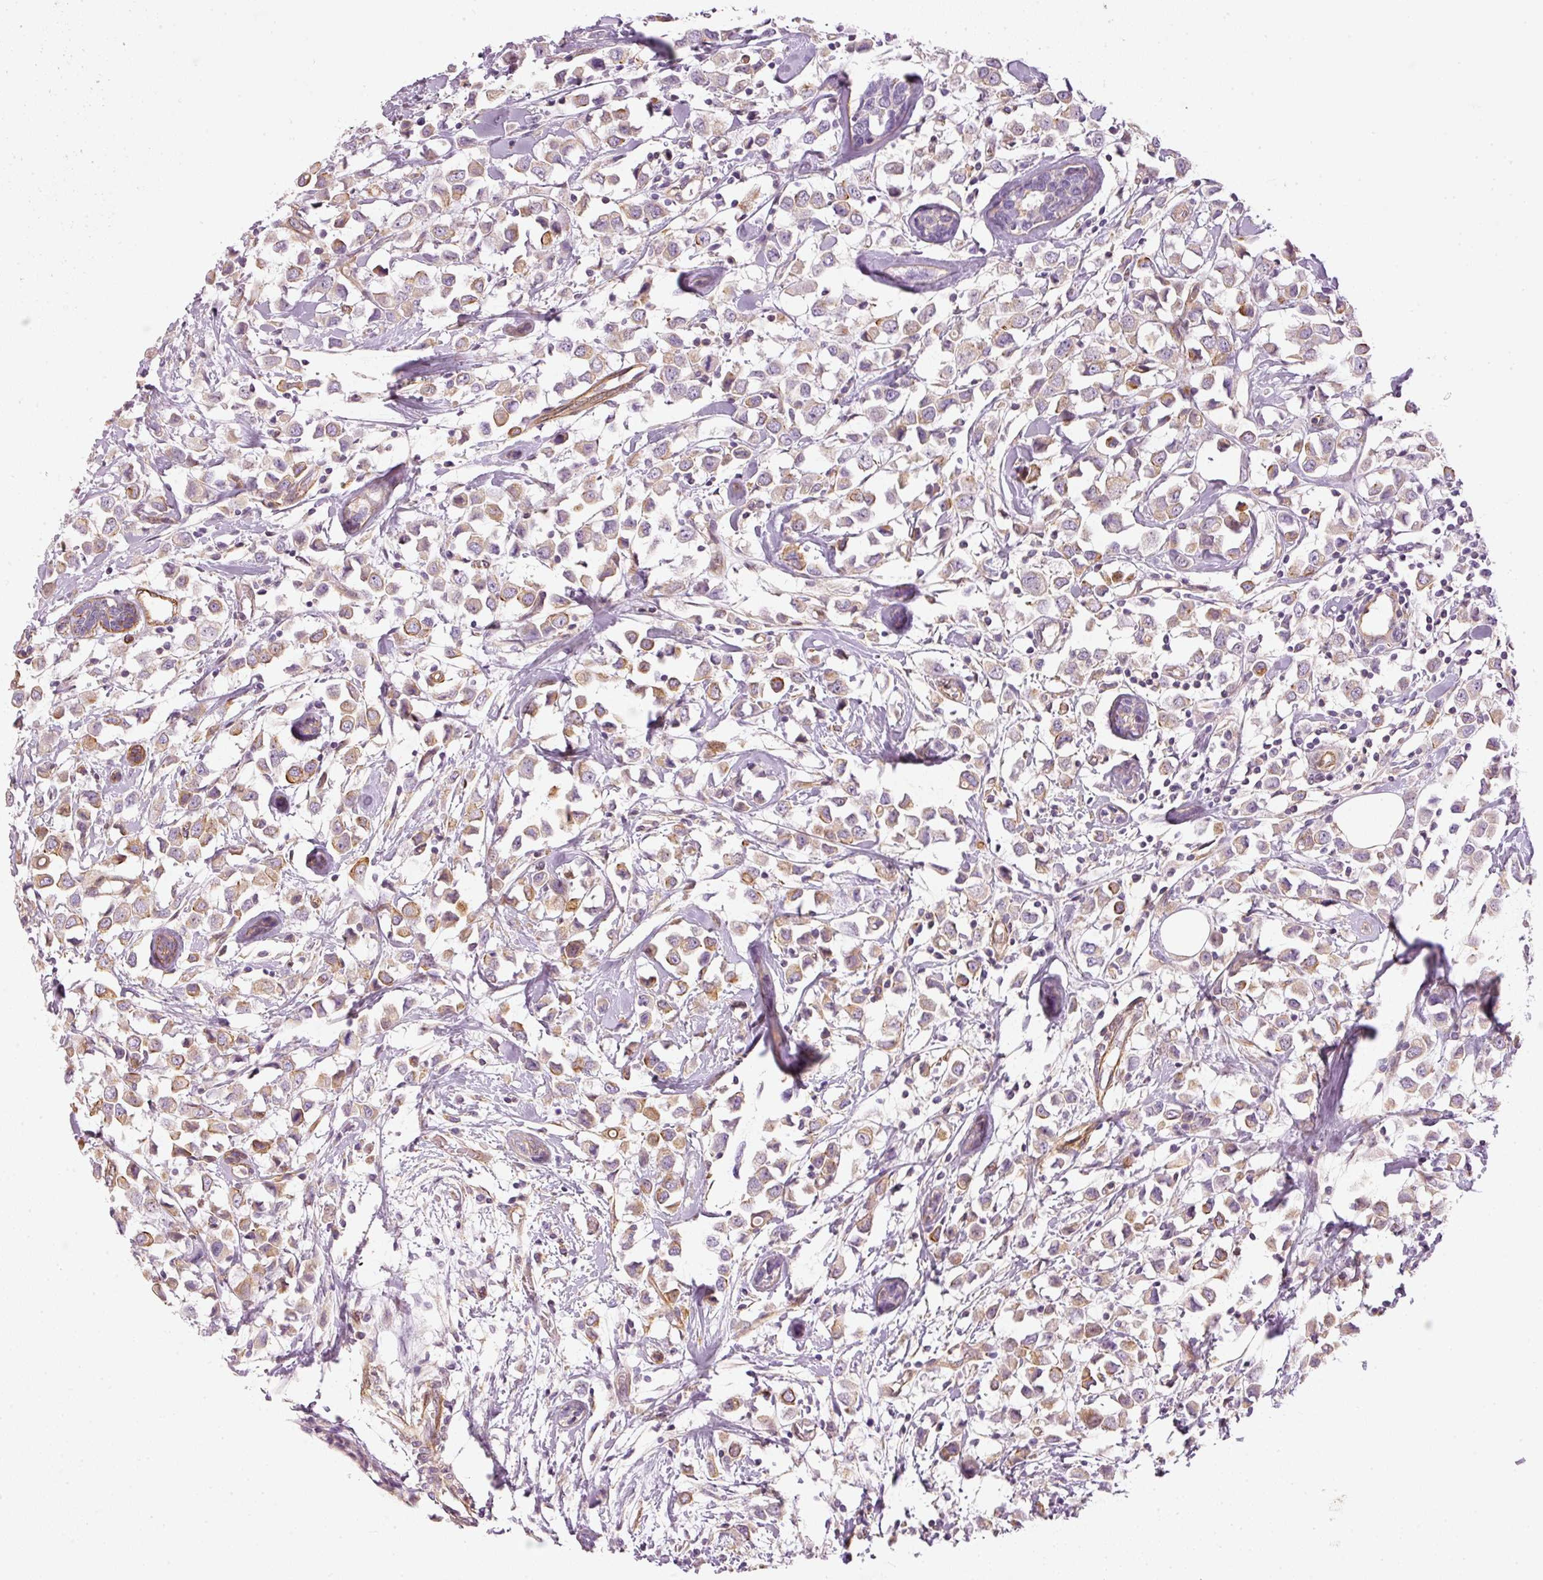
{"staining": {"intensity": "moderate", "quantity": ">75%", "location": "cytoplasmic/membranous"}, "tissue": "breast cancer", "cell_type": "Tumor cells", "image_type": "cancer", "snomed": [{"axis": "morphology", "description": "Duct carcinoma"}, {"axis": "topography", "description": "Breast"}], "caption": "Immunohistochemical staining of breast invasive ductal carcinoma displays moderate cytoplasmic/membranous protein positivity in about >75% of tumor cells.", "gene": "OSR2", "patient": {"sex": "female", "age": 61}}